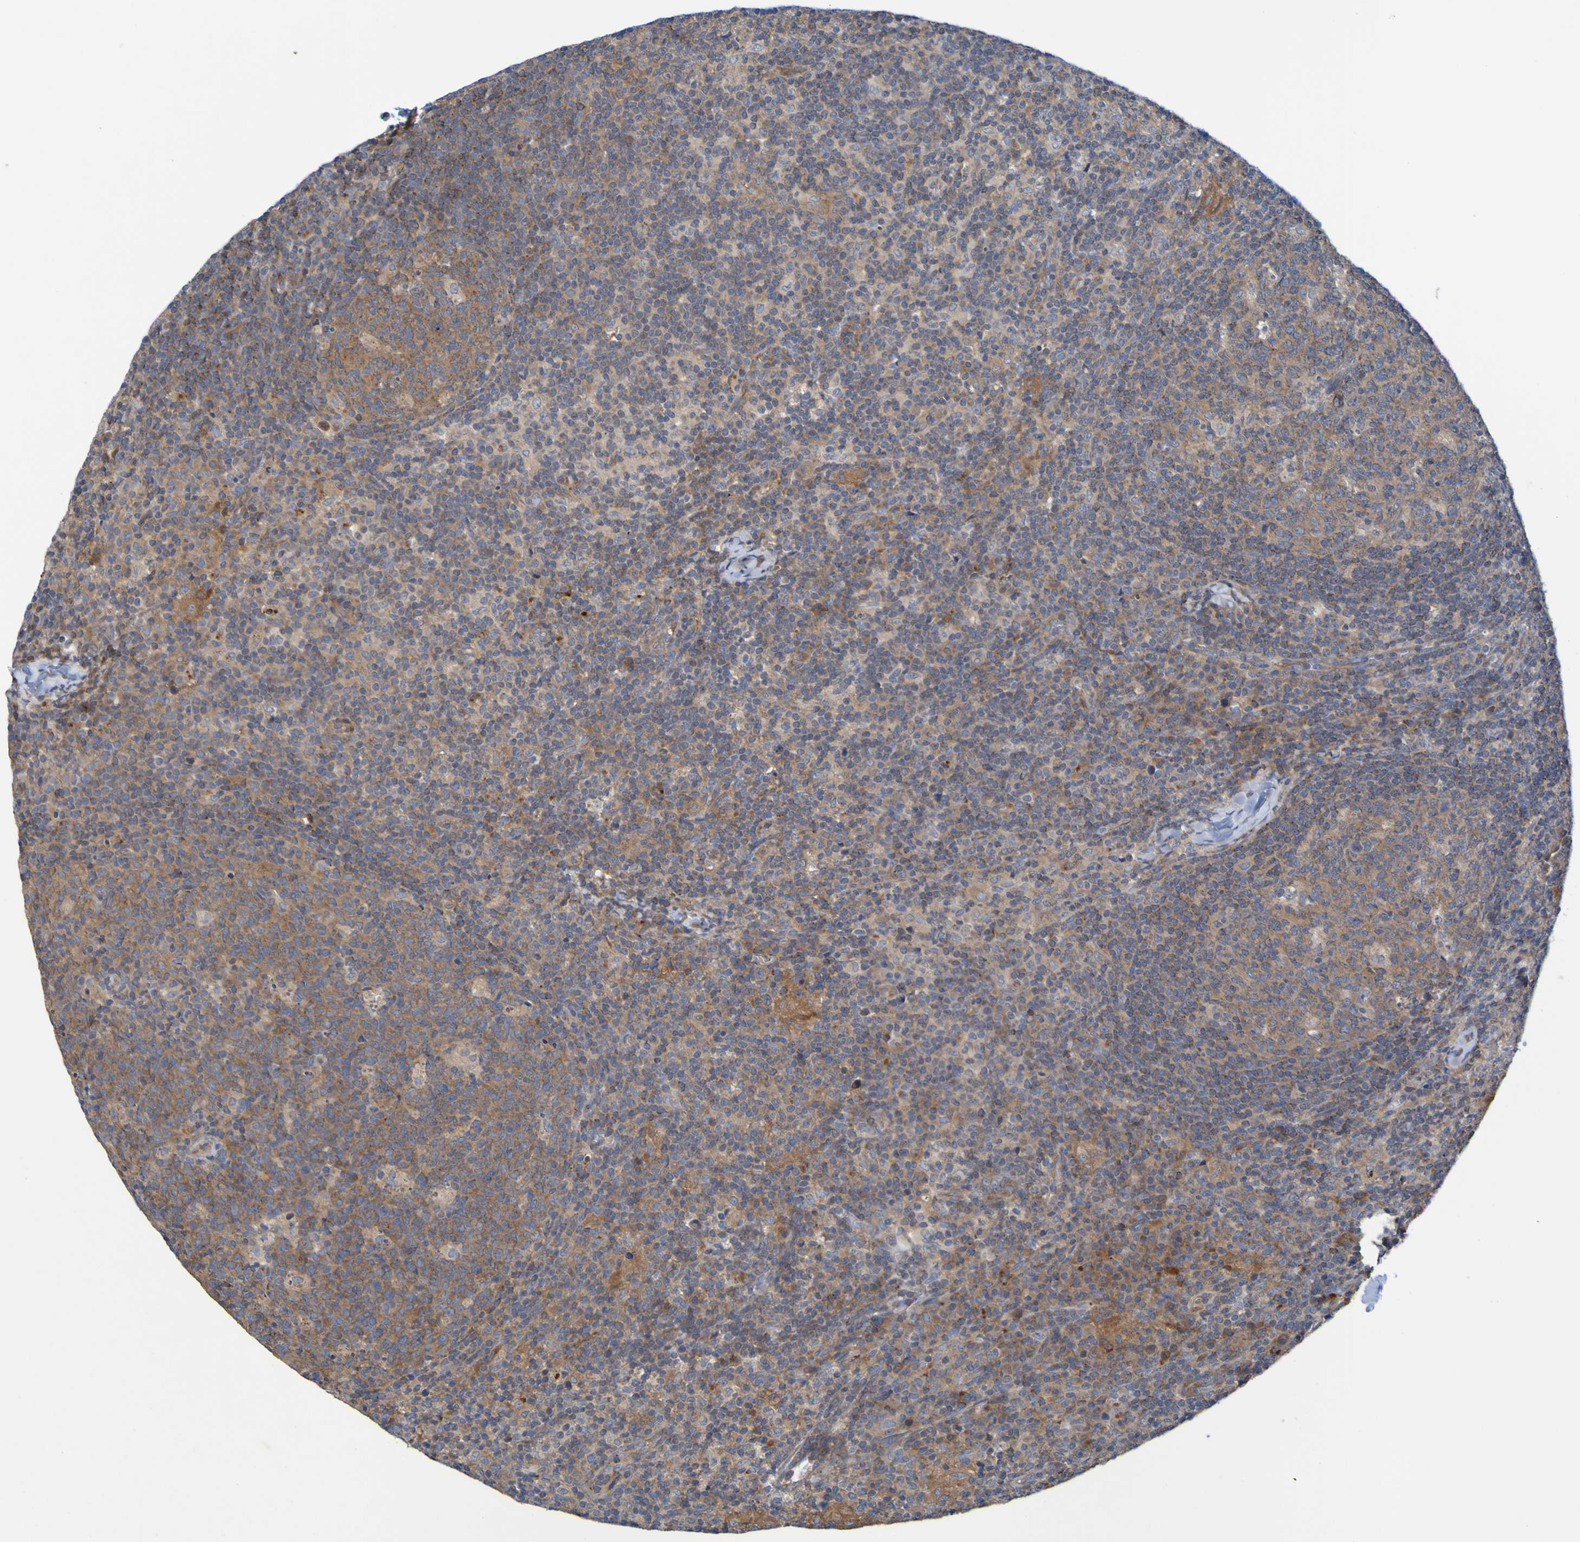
{"staining": {"intensity": "moderate", "quantity": ">75%", "location": "cytoplasmic/membranous"}, "tissue": "lymph node", "cell_type": "Germinal center cells", "image_type": "normal", "snomed": [{"axis": "morphology", "description": "Normal tissue, NOS"}, {"axis": "morphology", "description": "Inflammation, NOS"}, {"axis": "topography", "description": "Lymph node"}], "caption": "Germinal center cells demonstrate moderate cytoplasmic/membranous staining in about >75% of cells in unremarkable lymph node. (brown staining indicates protein expression, while blue staining denotes nuclei).", "gene": "SDK1", "patient": {"sex": "male", "age": 55}}